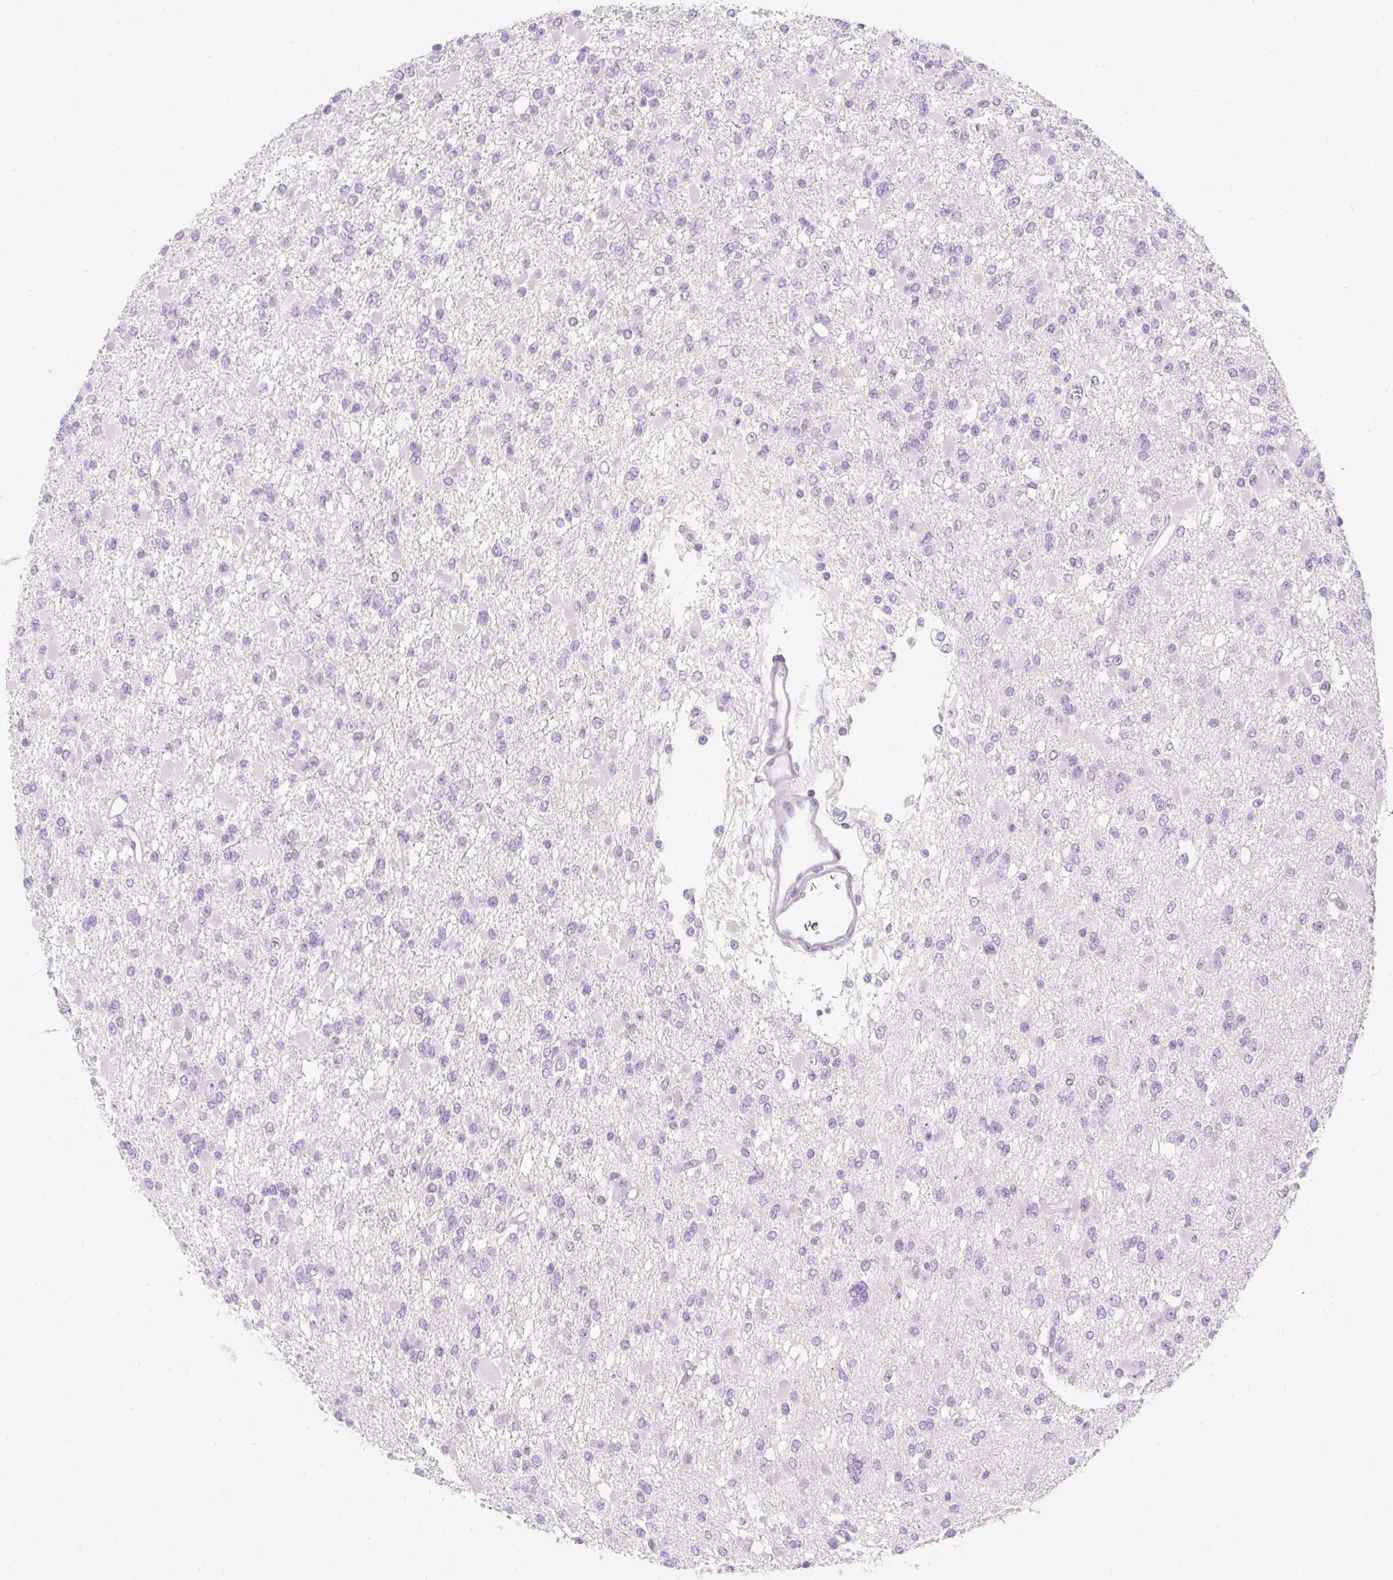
{"staining": {"intensity": "negative", "quantity": "none", "location": "none"}, "tissue": "glioma", "cell_type": "Tumor cells", "image_type": "cancer", "snomed": [{"axis": "morphology", "description": "Glioma, malignant, Low grade"}, {"axis": "topography", "description": "Brain"}], "caption": "This is an IHC photomicrograph of human glioma. There is no positivity in tumor cells.", "gene": "SUSD5", "patient": {"sex": "female", "age": 22}}